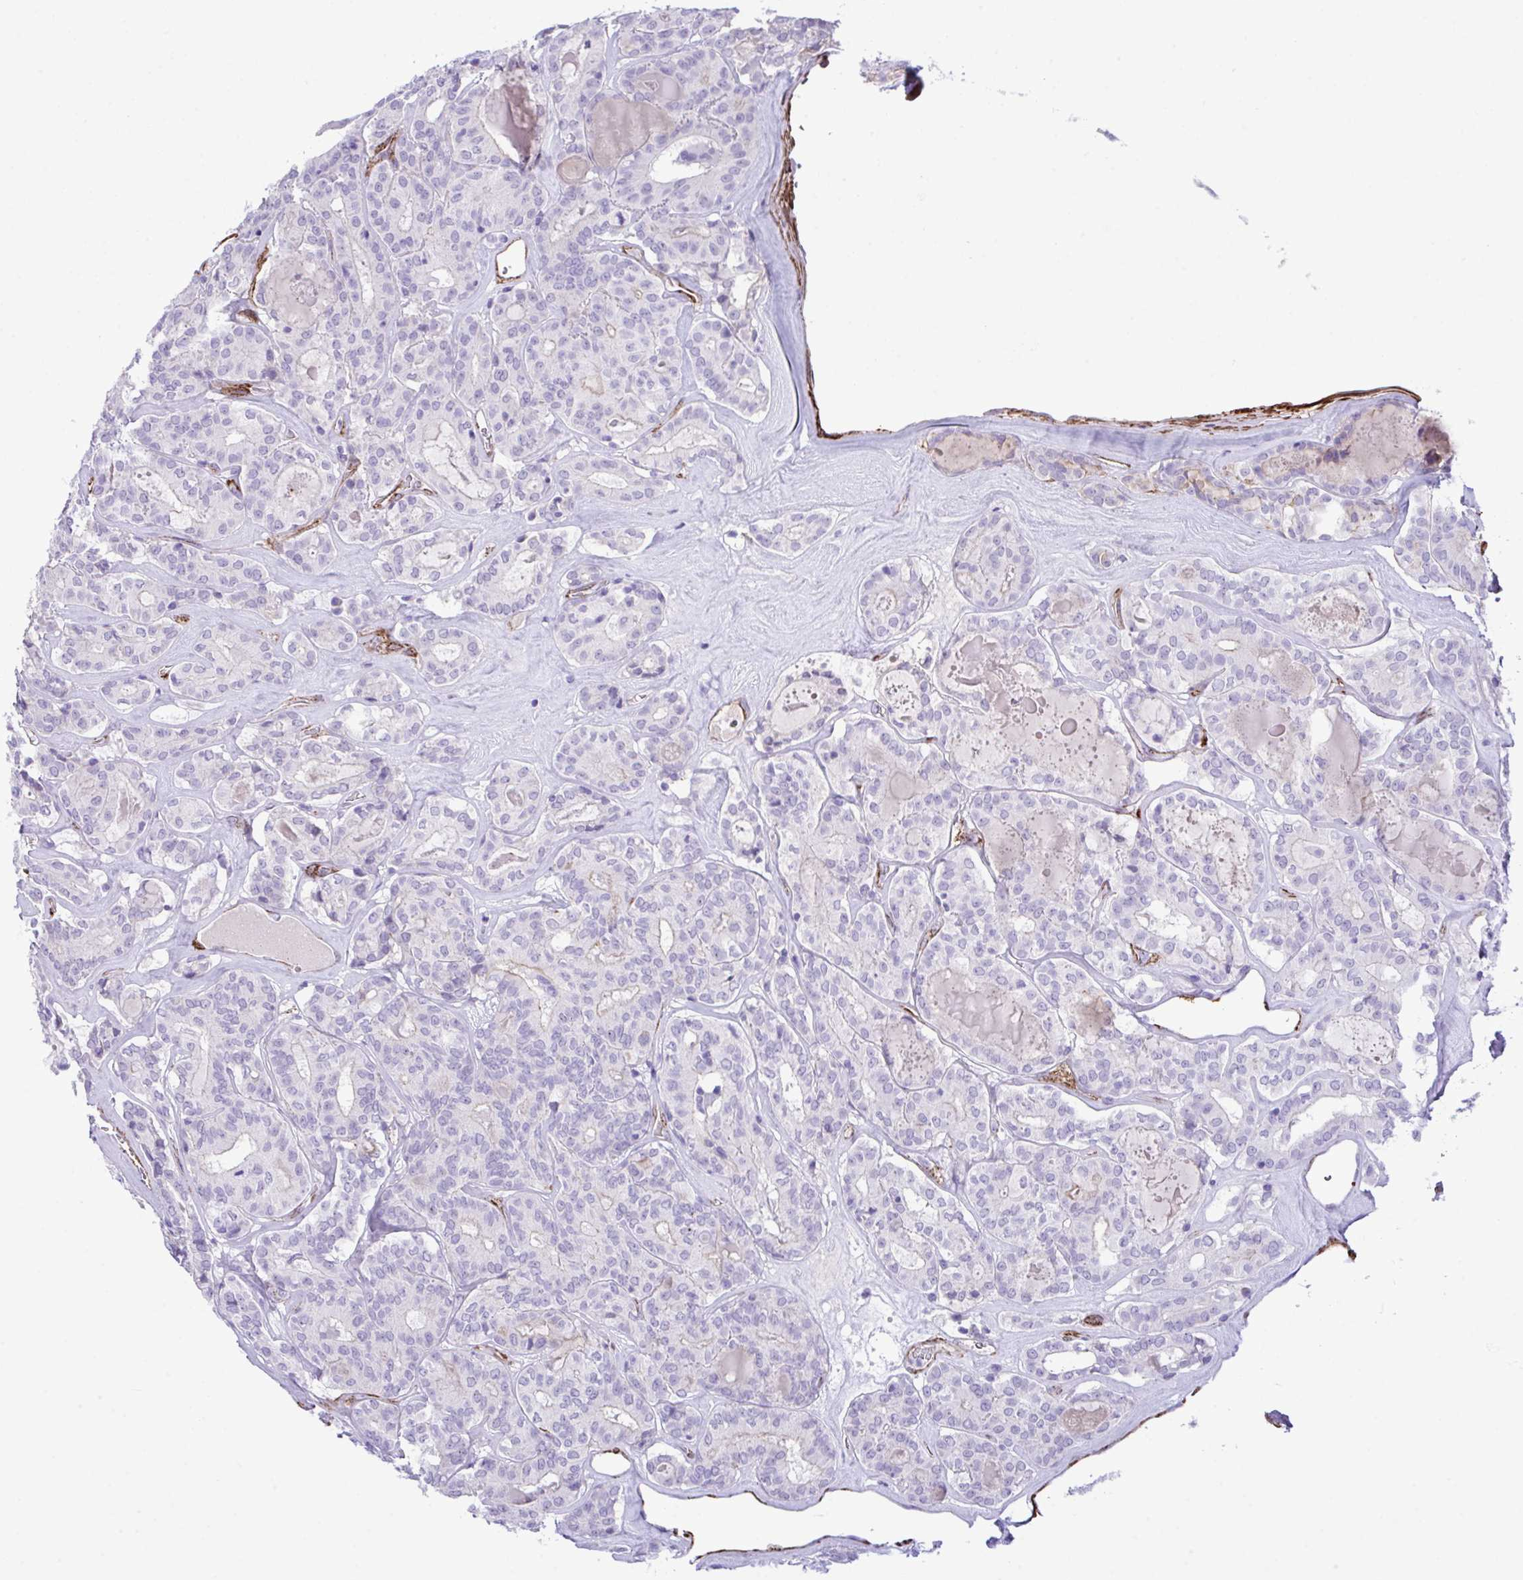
{"staining": {"intensity": "negative", "quantity": "none", "location": "none"}, "tissue": "thyroid cancer", "cell_type": "Tumor cells", "image_type": "cancer", "snomed": [{"axis": "morphology", "description": "Papillary adenocarcinoma, NOS"}, {"axis": "topography", "description": "Thyroid gland"}], "caption": "This is an immunohistochemistry histopathology image of human thyroid cancer (papillary adenocarcinoma). There is no positivity in tumor cells.", "gene": "SYNPO2L", "patient": {"sex": "female", "age": 72}}